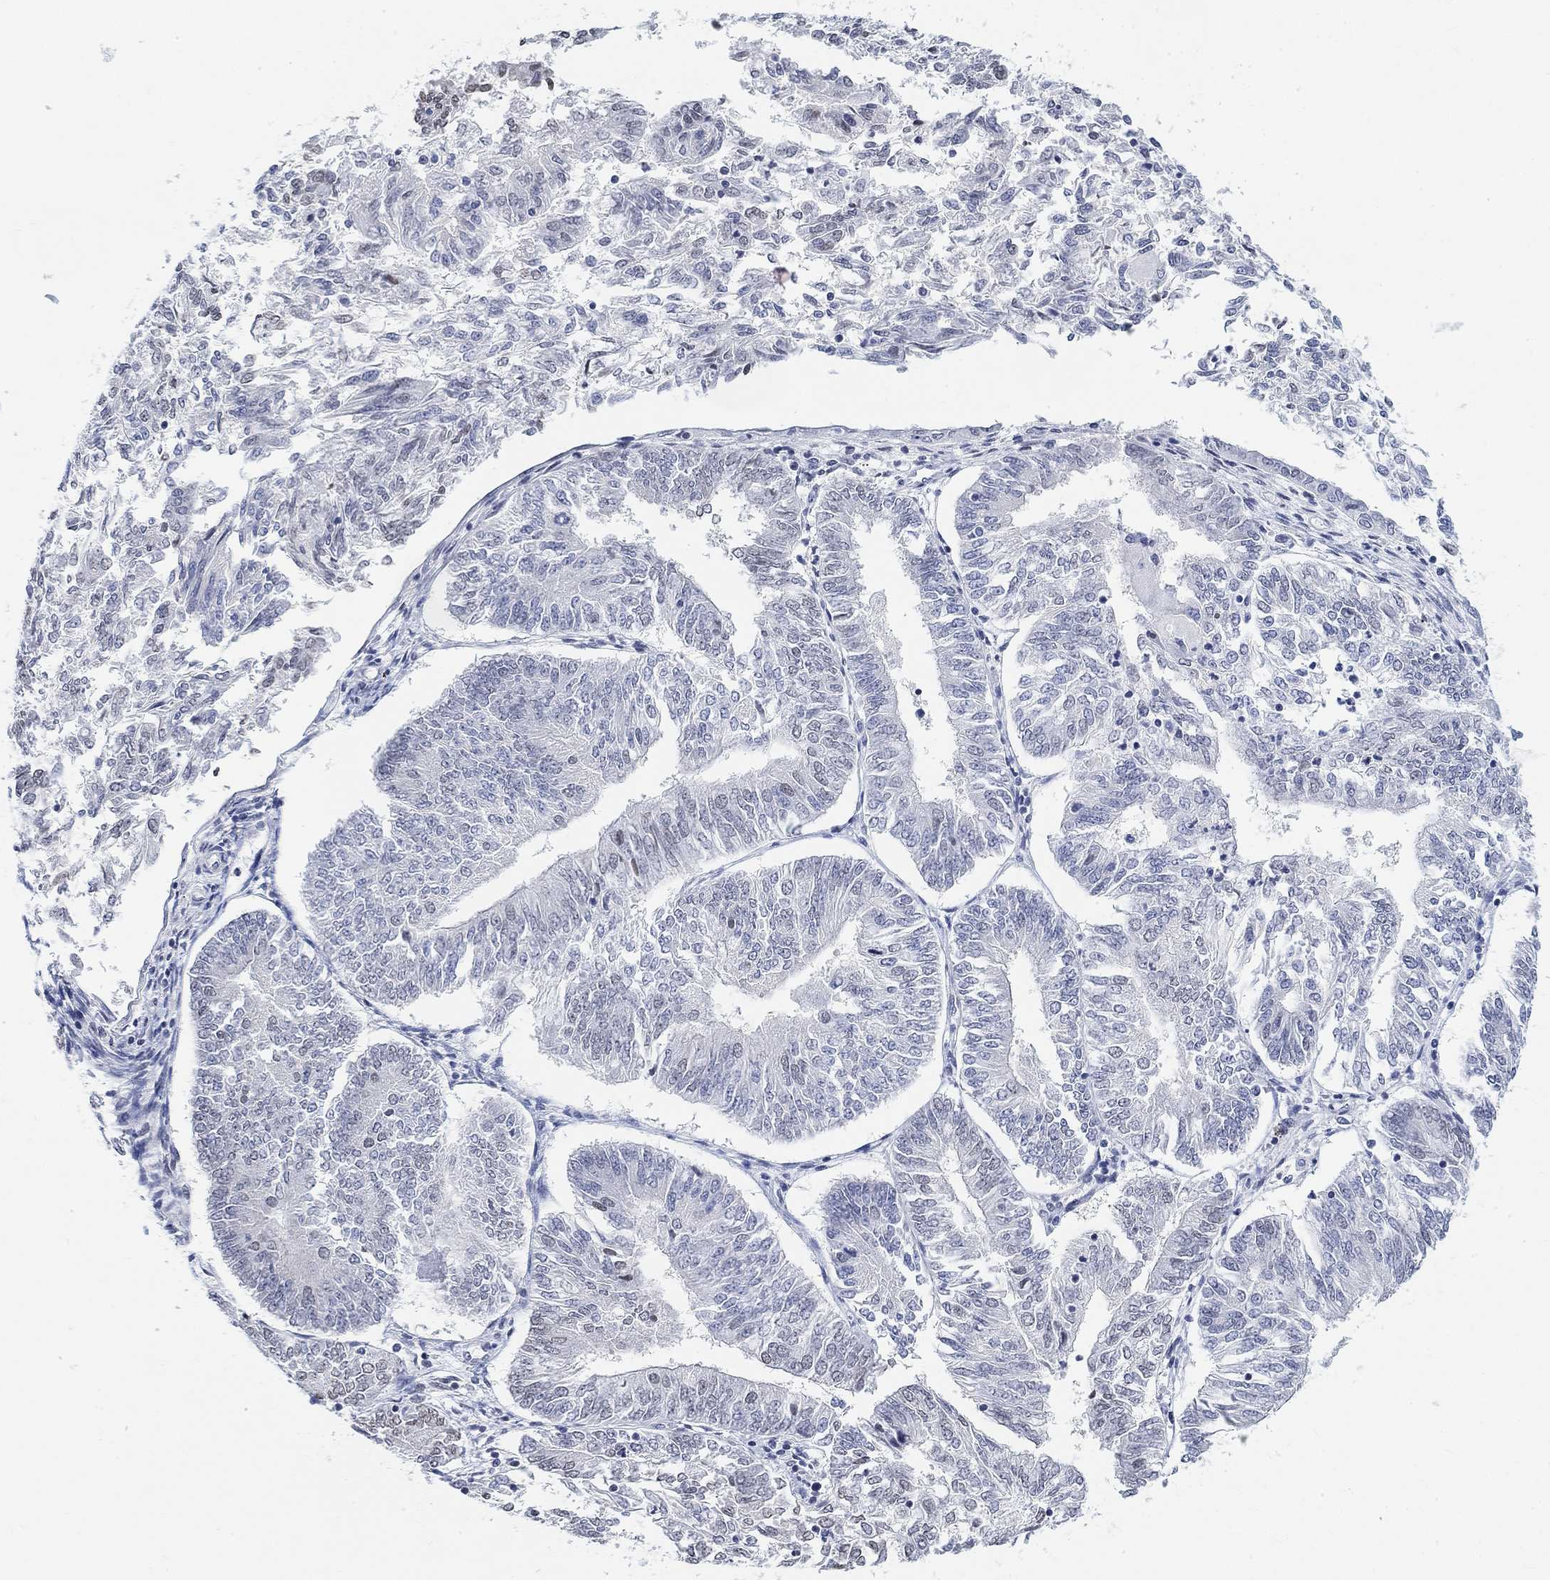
{"staining": {"intensity": "negative", "quantity": "none", "location": "none"}, "tissue": "endometrial cancer", "cell_type": "Tumor cells", "image_type": "cancer", "snomed": [{"axis": "morphology", "description": "Adenocarcinoma, NOS"}, {"axis": "topography", "description": "Endometrium"}], "caption": "A high-resolution micrograph shows IHC staining of endometrial adenocarcinoma, which shows no significant positivity in tumor cells.", "gene": "PURG", "patient": {"sex": "female", "age": 58}}